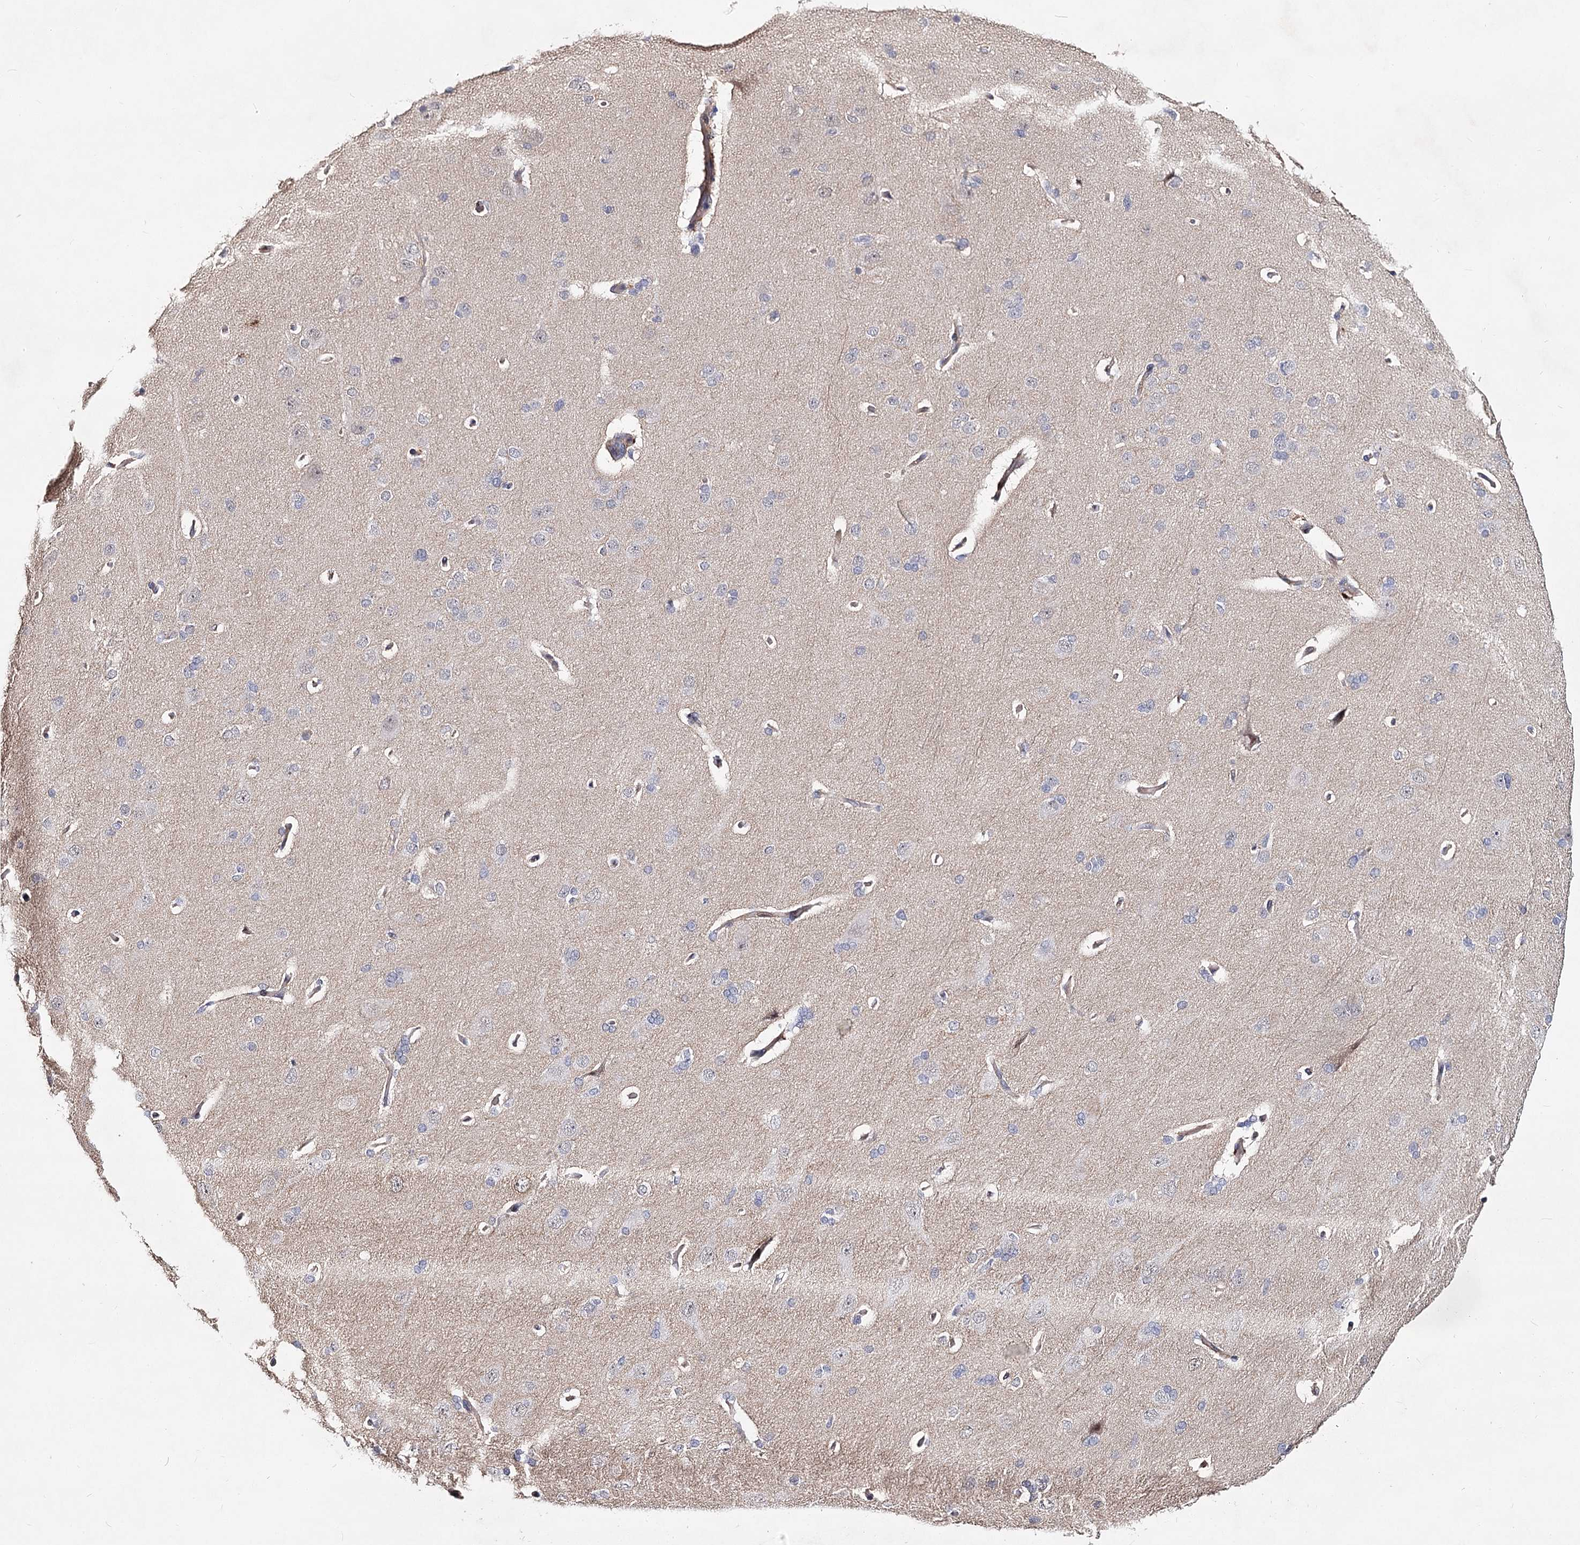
{"staining": {"intensity": "moderate", "quantity": ">75%", "location": "cytoplasmic/membranous"}, "tissue": "cerebral cortex", "cell_type": "Endothelial cells", "image_type": "normal", "snomed": [{"axis": "morphology", "description": "Normal tissue, NOS"}, {"axis": "topography", "description": "Cerebral cortex"}], "caption": "Immunohistochemical staining of unremarkable human cerebral cortex displays >75% levels of moderate cytoplasmic/membranous protein staining in approximately >75% of endothelial cells.", "gene": "TMEM218", "patient": {"sex": "male", "age": 62}}